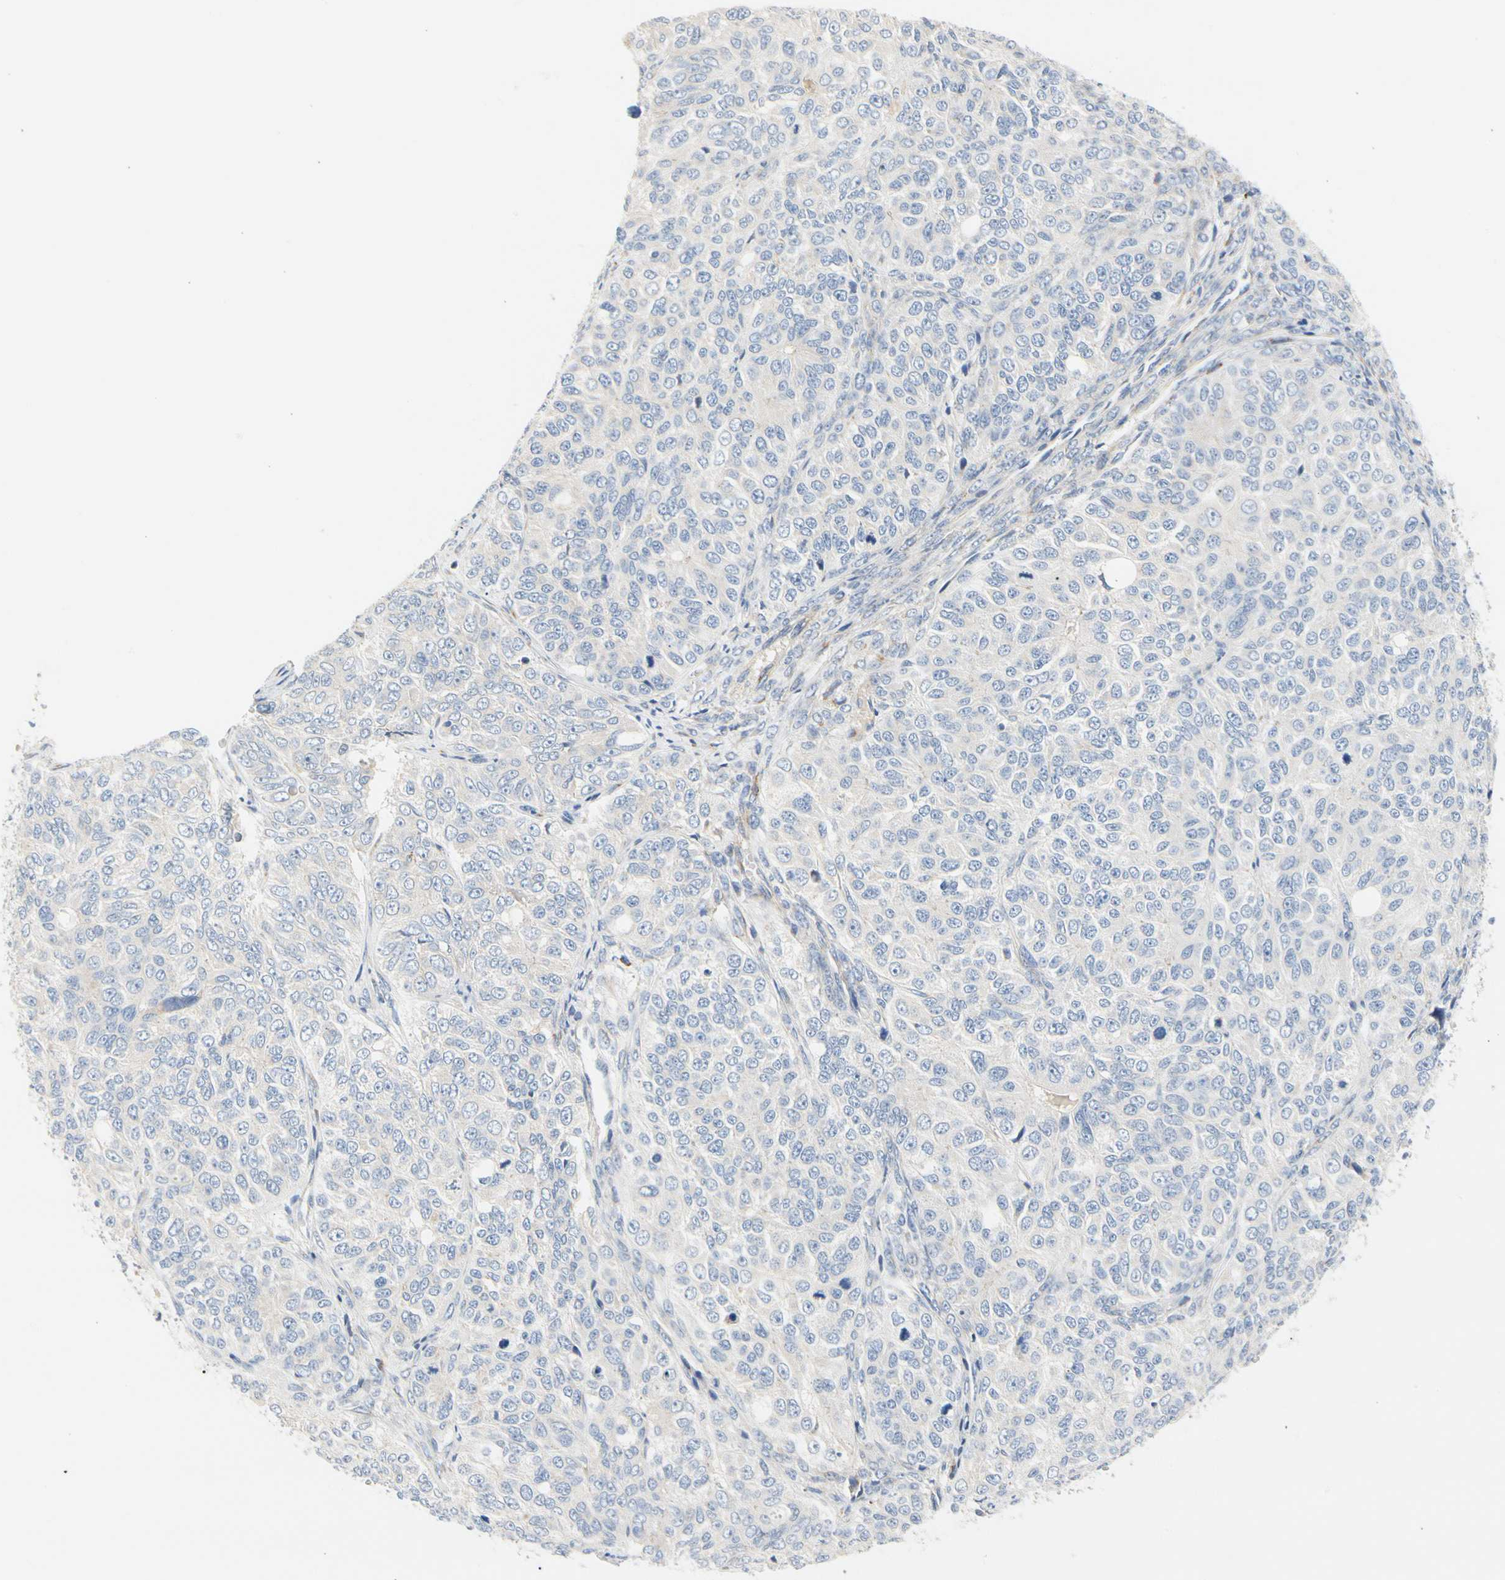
{"staining": {"intensity": "negative", "quantity": "none", "location": "none"}, "tissue": "ovarian cancer", "cell_type": "Tumor cells", "image_type": "cancer", "snomed": [{"axis": "morphology", "description": "Carcinoma, endometroid"}, {"axis": "topography", "description": "Ovary"}], "caption": "Immunohistochemistry (IHC) of endometroid carcinoma (ovarian) shows no positivity in tumor cells.", "gene": "ZNF236", "patient": {"sex": "female", "age": 51}}